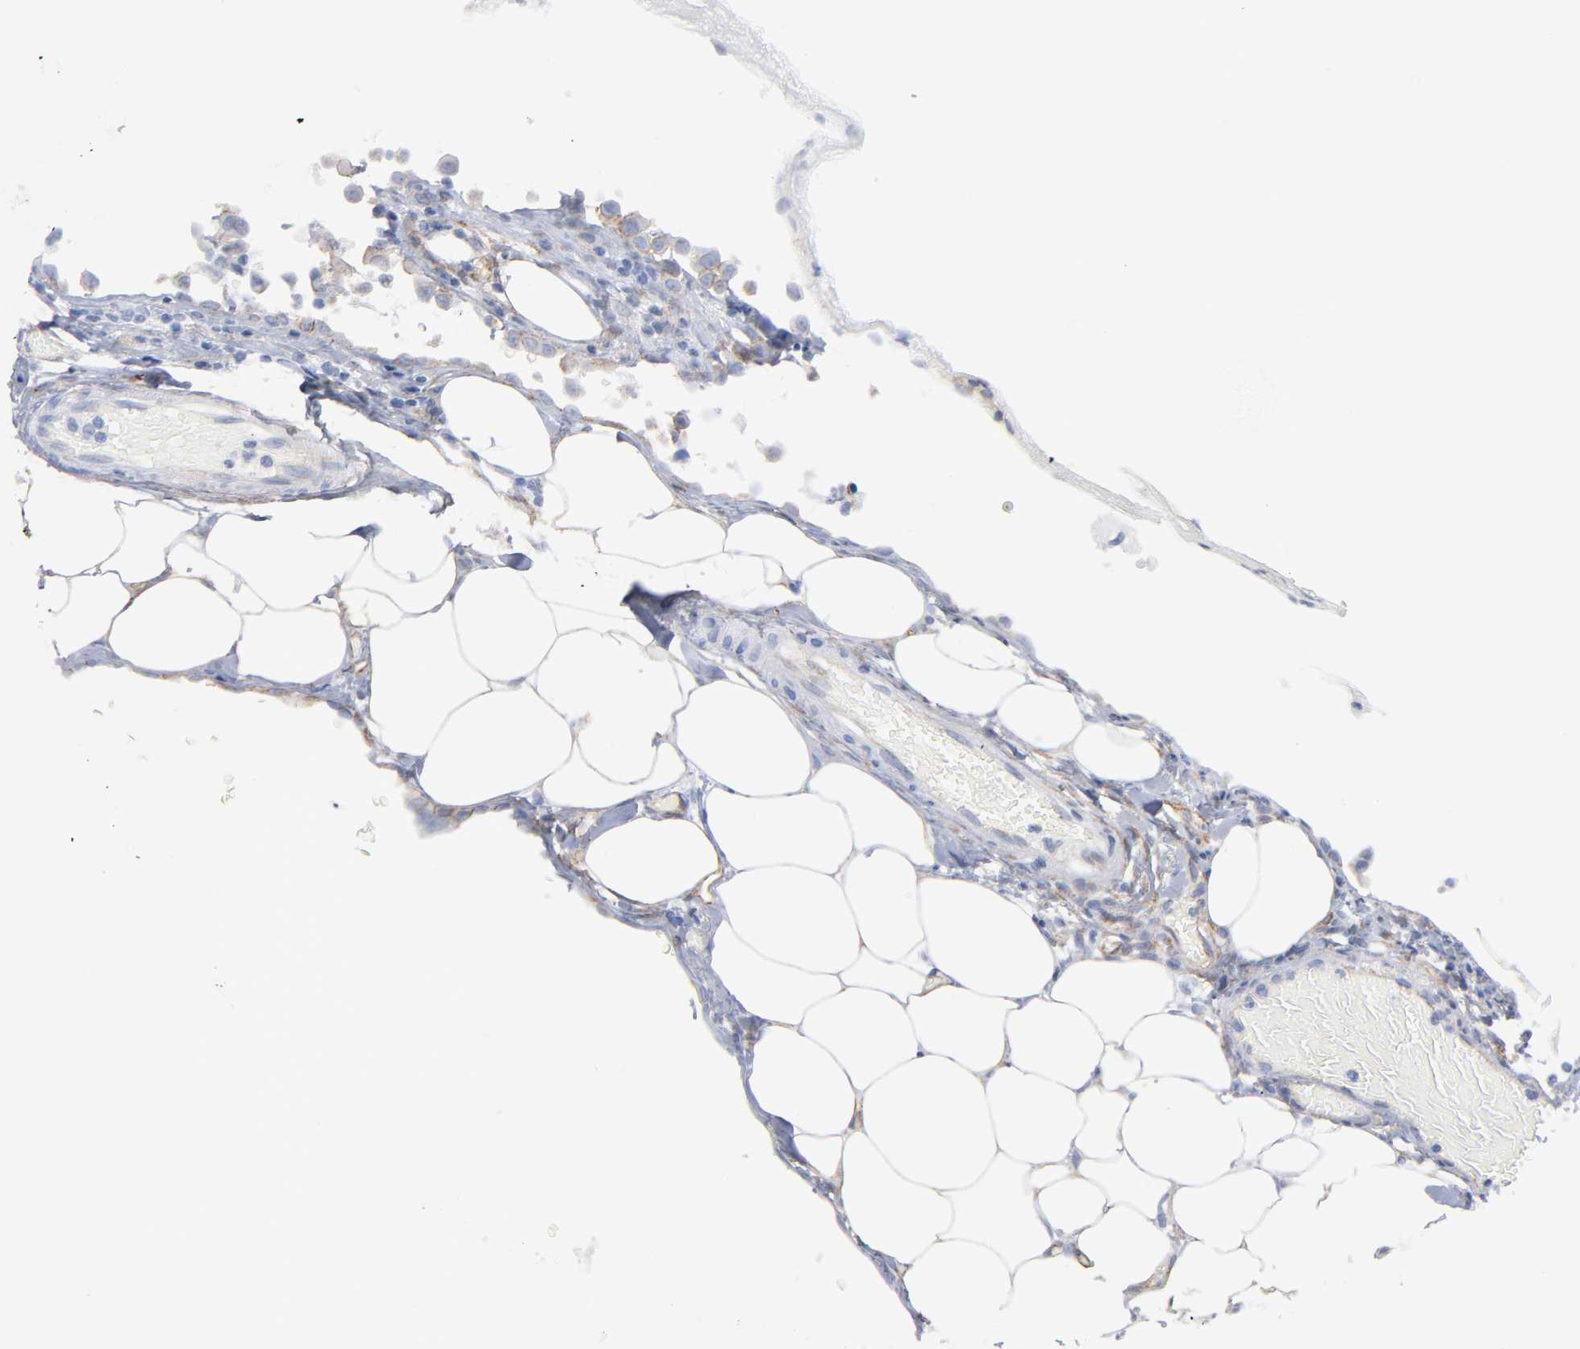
{"staining": {"intensity": "weak", "quantity": ">75%", "location": "cytoplasmic/membranous"}, "tissue": "colorectal cancer", "cell_type": "Tumor cells", "image_type": "cancer", "snomed": [{"axis": "morphology", "description": "Adenocarcinoma, NOS"}, {"axis": "topography", "description": "Colon"}], "caption": "Immunohistochemistry (DAB (3,3'-diaminobenzidine)) staining of colorectal adenocarcinoma displays weak cytoplasmic/membranous protein staining in about >75% of tumor cells.", "gene": "SPTAN1", "patient": {"sex": "female", "age": 86}}